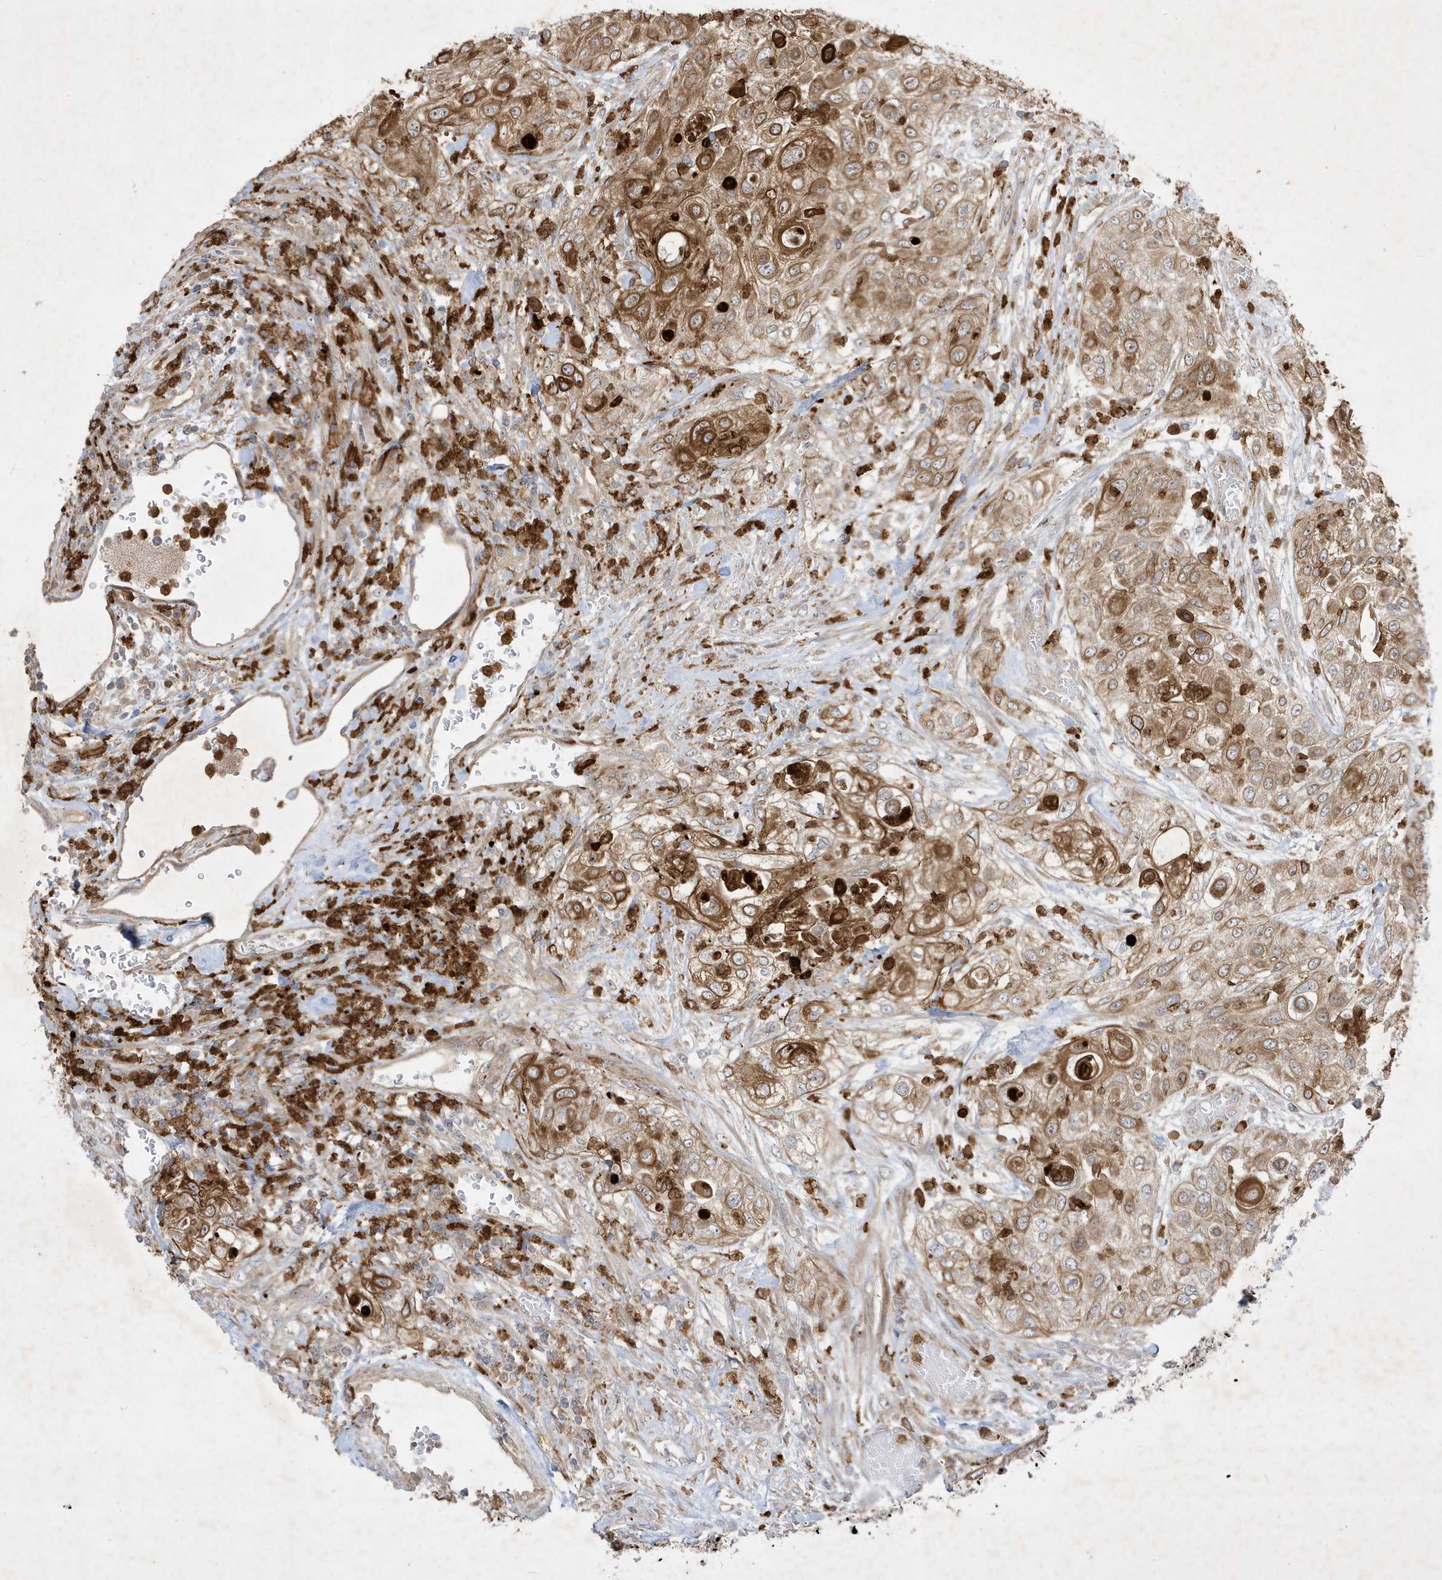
{"staining": {"intensity": "strong", "quantity": "25%-75%", "location": "cytoplasmic/membranous"}, "tissue": "urothelial cancer", "cell_type": "Tumor cells", "image_type": "cancer", "snomed": [{"axis": "morphology", "description": "Urothelial carcinoma, High grade"}, {"axis": "topography", "description": "Urinary bladder"}], "caption": "High-grade urothelial carcinoma stained with a protein marker exhibits strong staining in tumor cells.", "gene": "IFT57", "patient": {"sex": "female", "age": 79}}